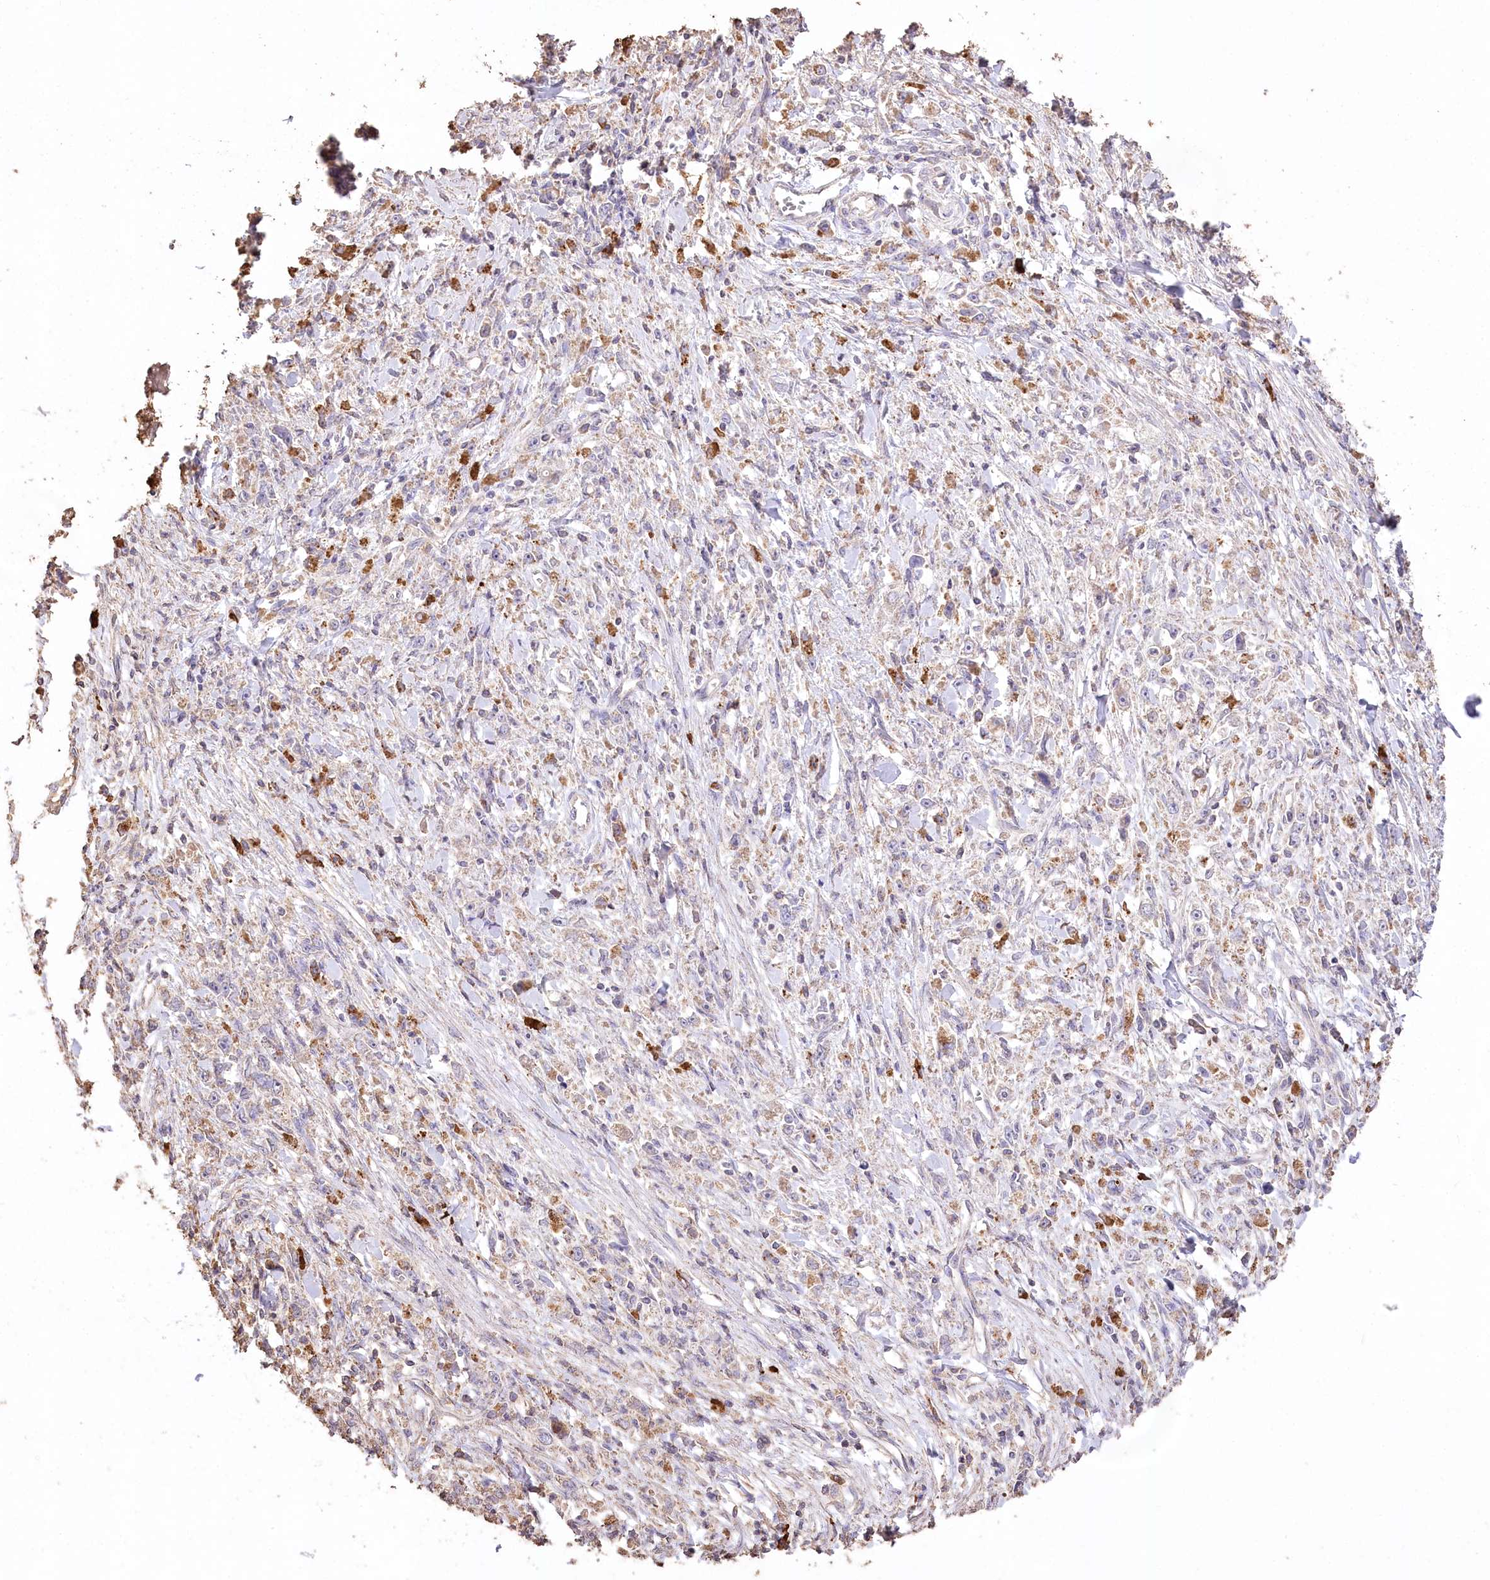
{"staining": {"intensity": "negative", "quantity": "none", "location": "none"}, "tissue": "stomach cancer", "cell_type": "Tumor cells", "image_type": "cancer", "snomed": [{"axis": "morphology", "description": "Adenocarcinoma, NOS"}, {"axis": "topography", "description": "Stomach"}], "caption": "Immunohistochemistry (IHC) of stomach cancer reveals no positivity in tumor cells.", "gene": "IREB2", "patient": {"sex": "female", "age": 59}}